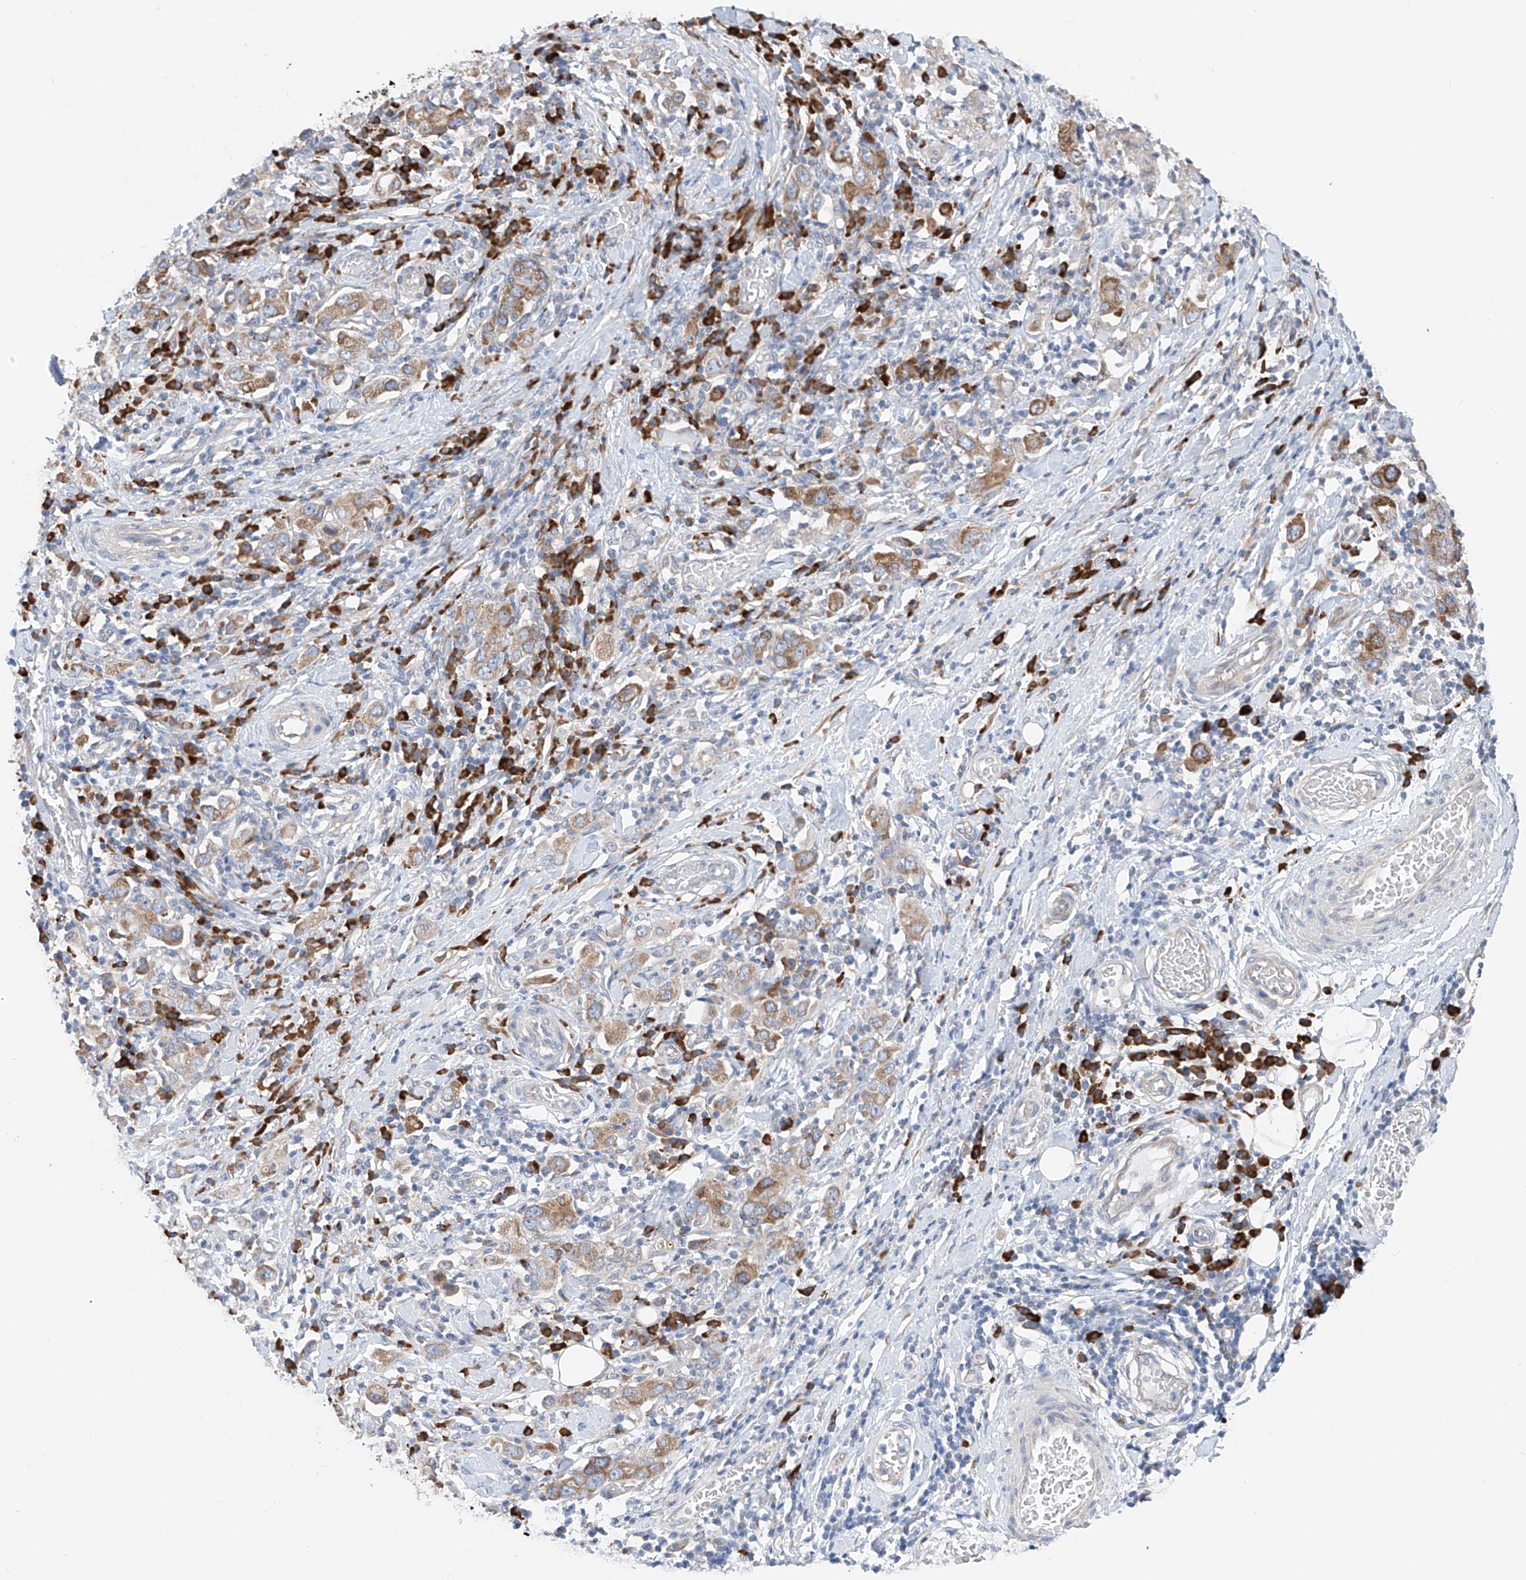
{"staining": {"intensity": "moderate", "quantity": ">75%", "location": "cytoplasmic/membranous"}, "tissue": "stomach cancer", "cell_type": "Tumor cells", "image_type": "cancer", "snomed": [{"axis": "morphology", "description": "Adenocarcinoma, NOS"}, {"axis": "topography", "description": "Stomach, upper"}], "caption": "Immunohistochemical staining of stomach cancer (adenocarcinoma) demonstrates medium levels of moderate cytoplasmic/membranous protein staining in approximately >75% of tumor cells.", "gene": "REC8", "patient": {"sex": "male", "age": 62}}